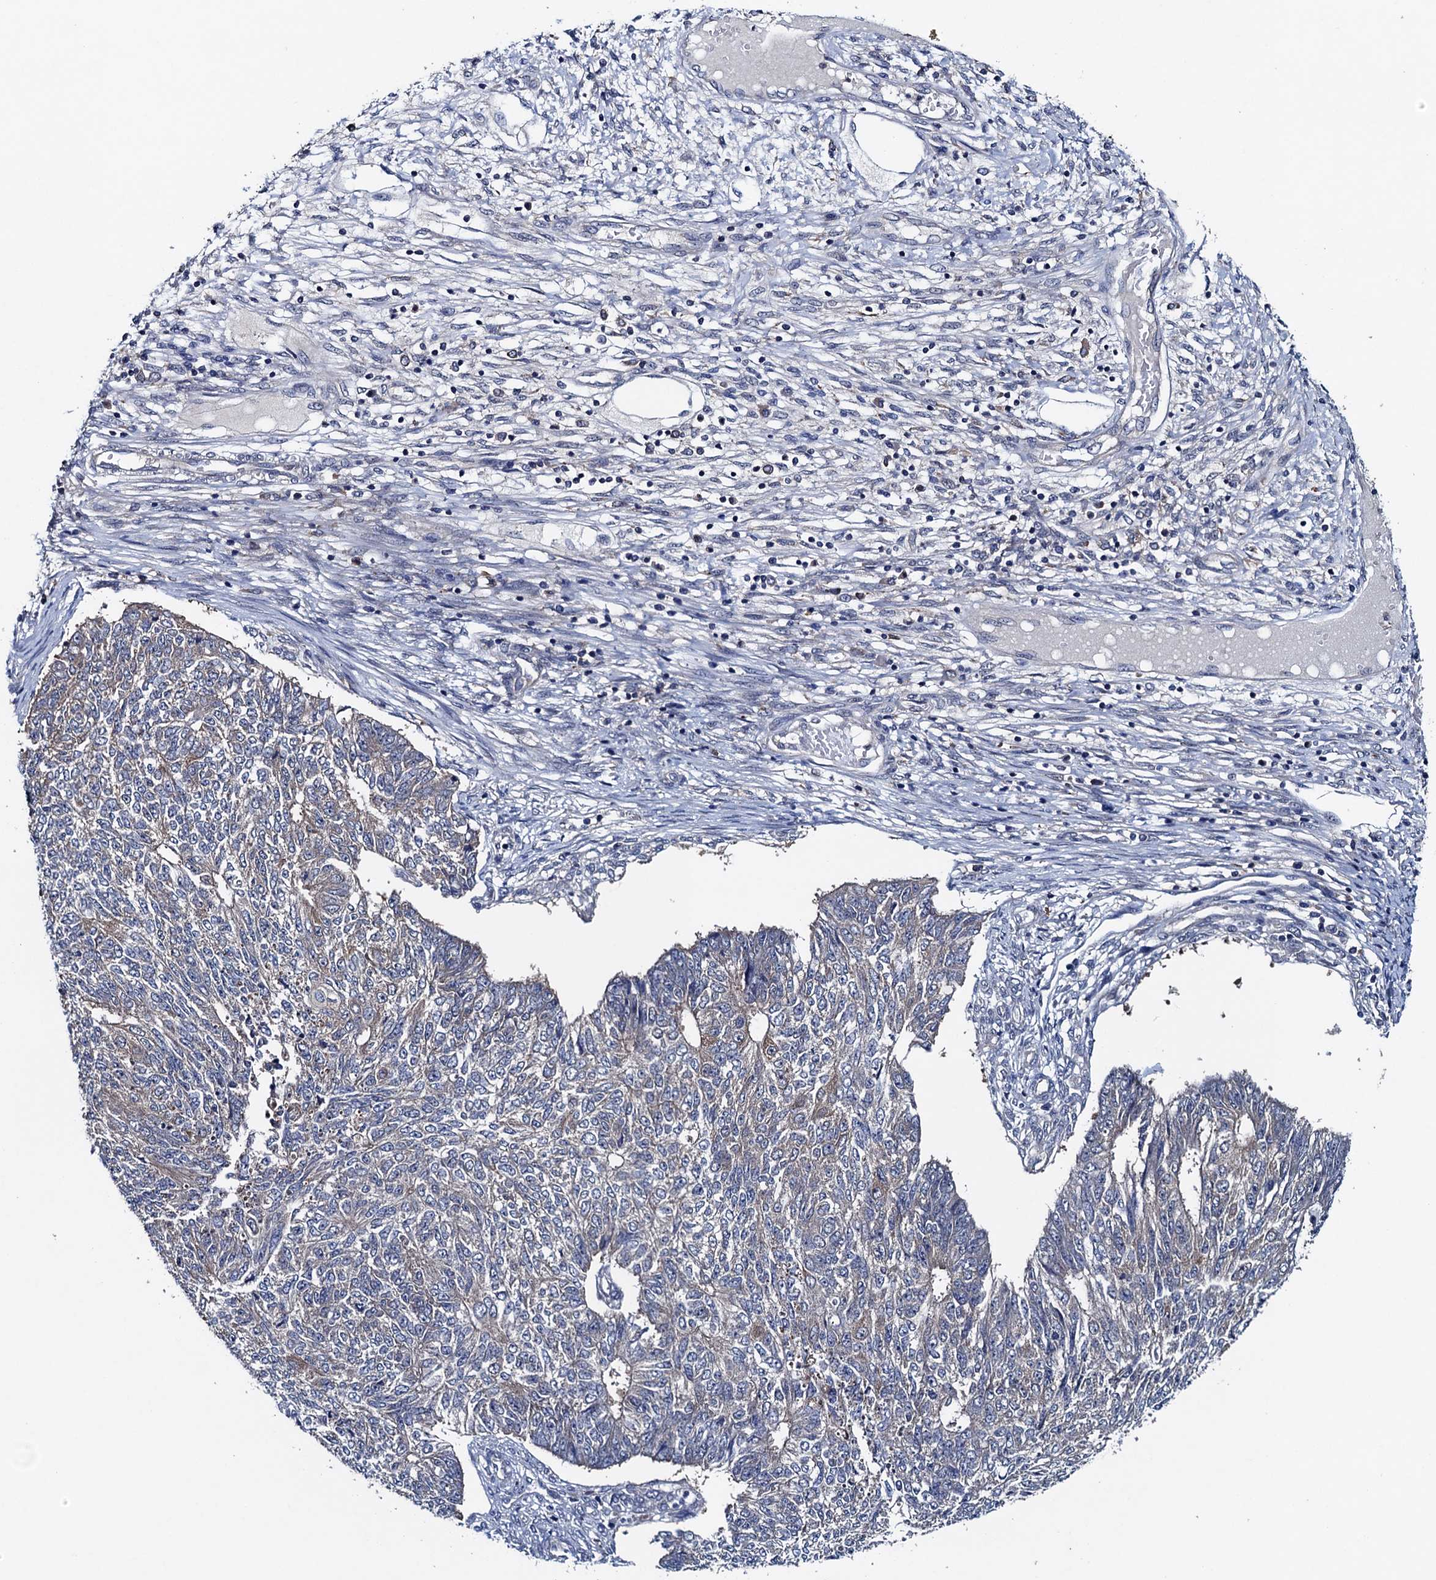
{"staining": {"intensity": "weak", "quantity": "<25%", "location": "cytoplasmic/membranous"}, "tissue": "endometrial cancer", "cell_type": "Tumor cells", "image_type": "cancer", "snomed": [{"axis": "morphology", "description": "Adenocarcinoma, NOS"}, {"axis": "topography", "description": "Endometrium"}], "caption": "Photomicrograph shows no significant protein expression in tumor cells of adenocarcinoma (endometrial).", "gene": "BLTP3B", "patient": {"sex": "female", "age": 32}}